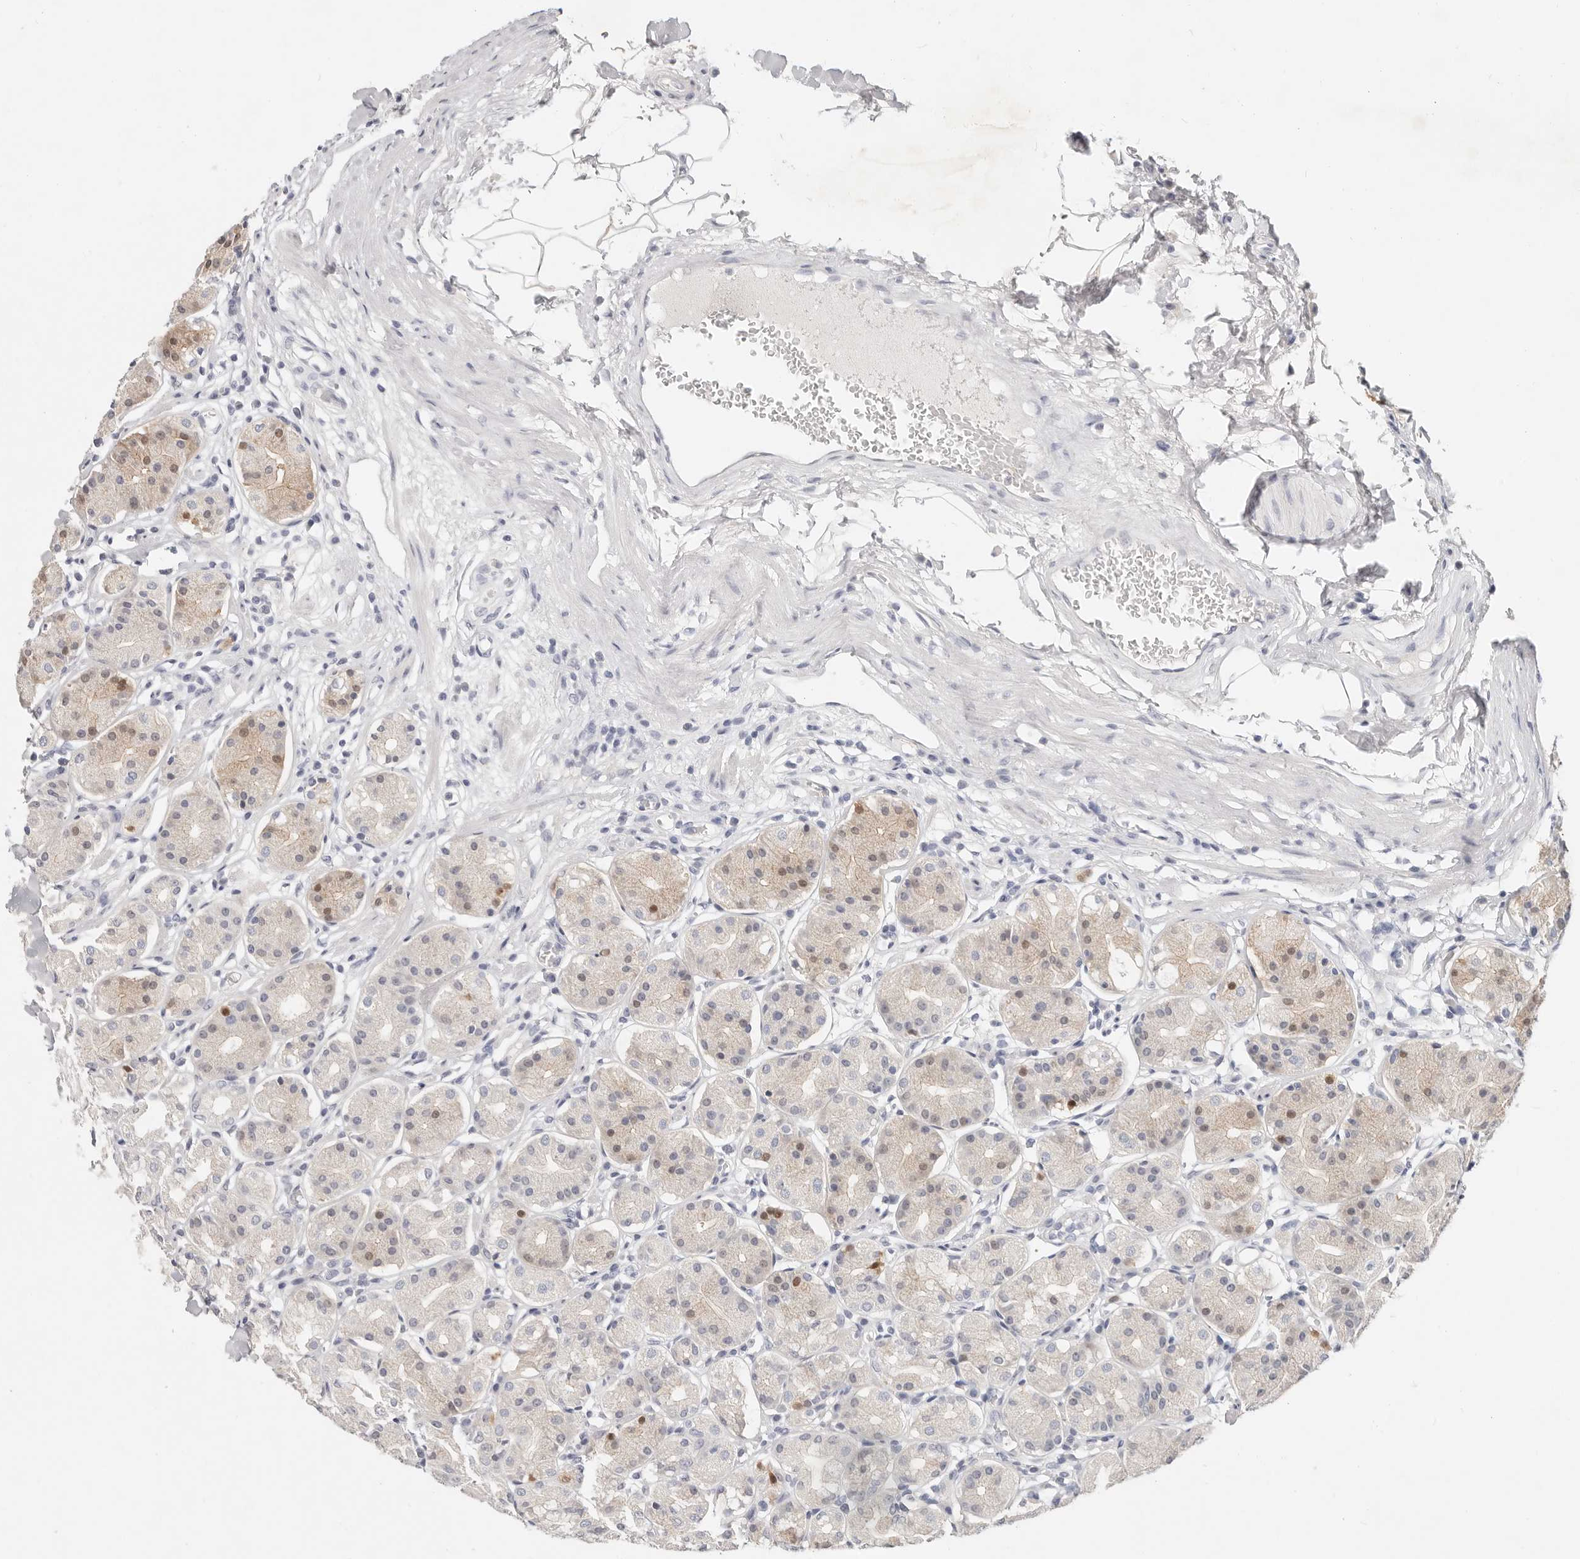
{"staining": {"intensity": "moderate", "quantity": "<25%", "location": "nuclear"}, "tissue": "stomach", "cell_type": "Glandular cells", "image_type": "normal", "snomed": [{"axis": "morphology", "description": "Normal tissue, NOS"}, {"axis": "topography", "description": "Stomach"}, {"axis": "topography", "description": "Stomach, lower"}], "caption": "Stomach stained for a protein shows moderate nuclear positivity in glandular cells. (brown staining indicates protein expression, while blue staining denotes nuclei).", "gene": "TMEM63B", "patient": {"sex": "female", "age": 56}}